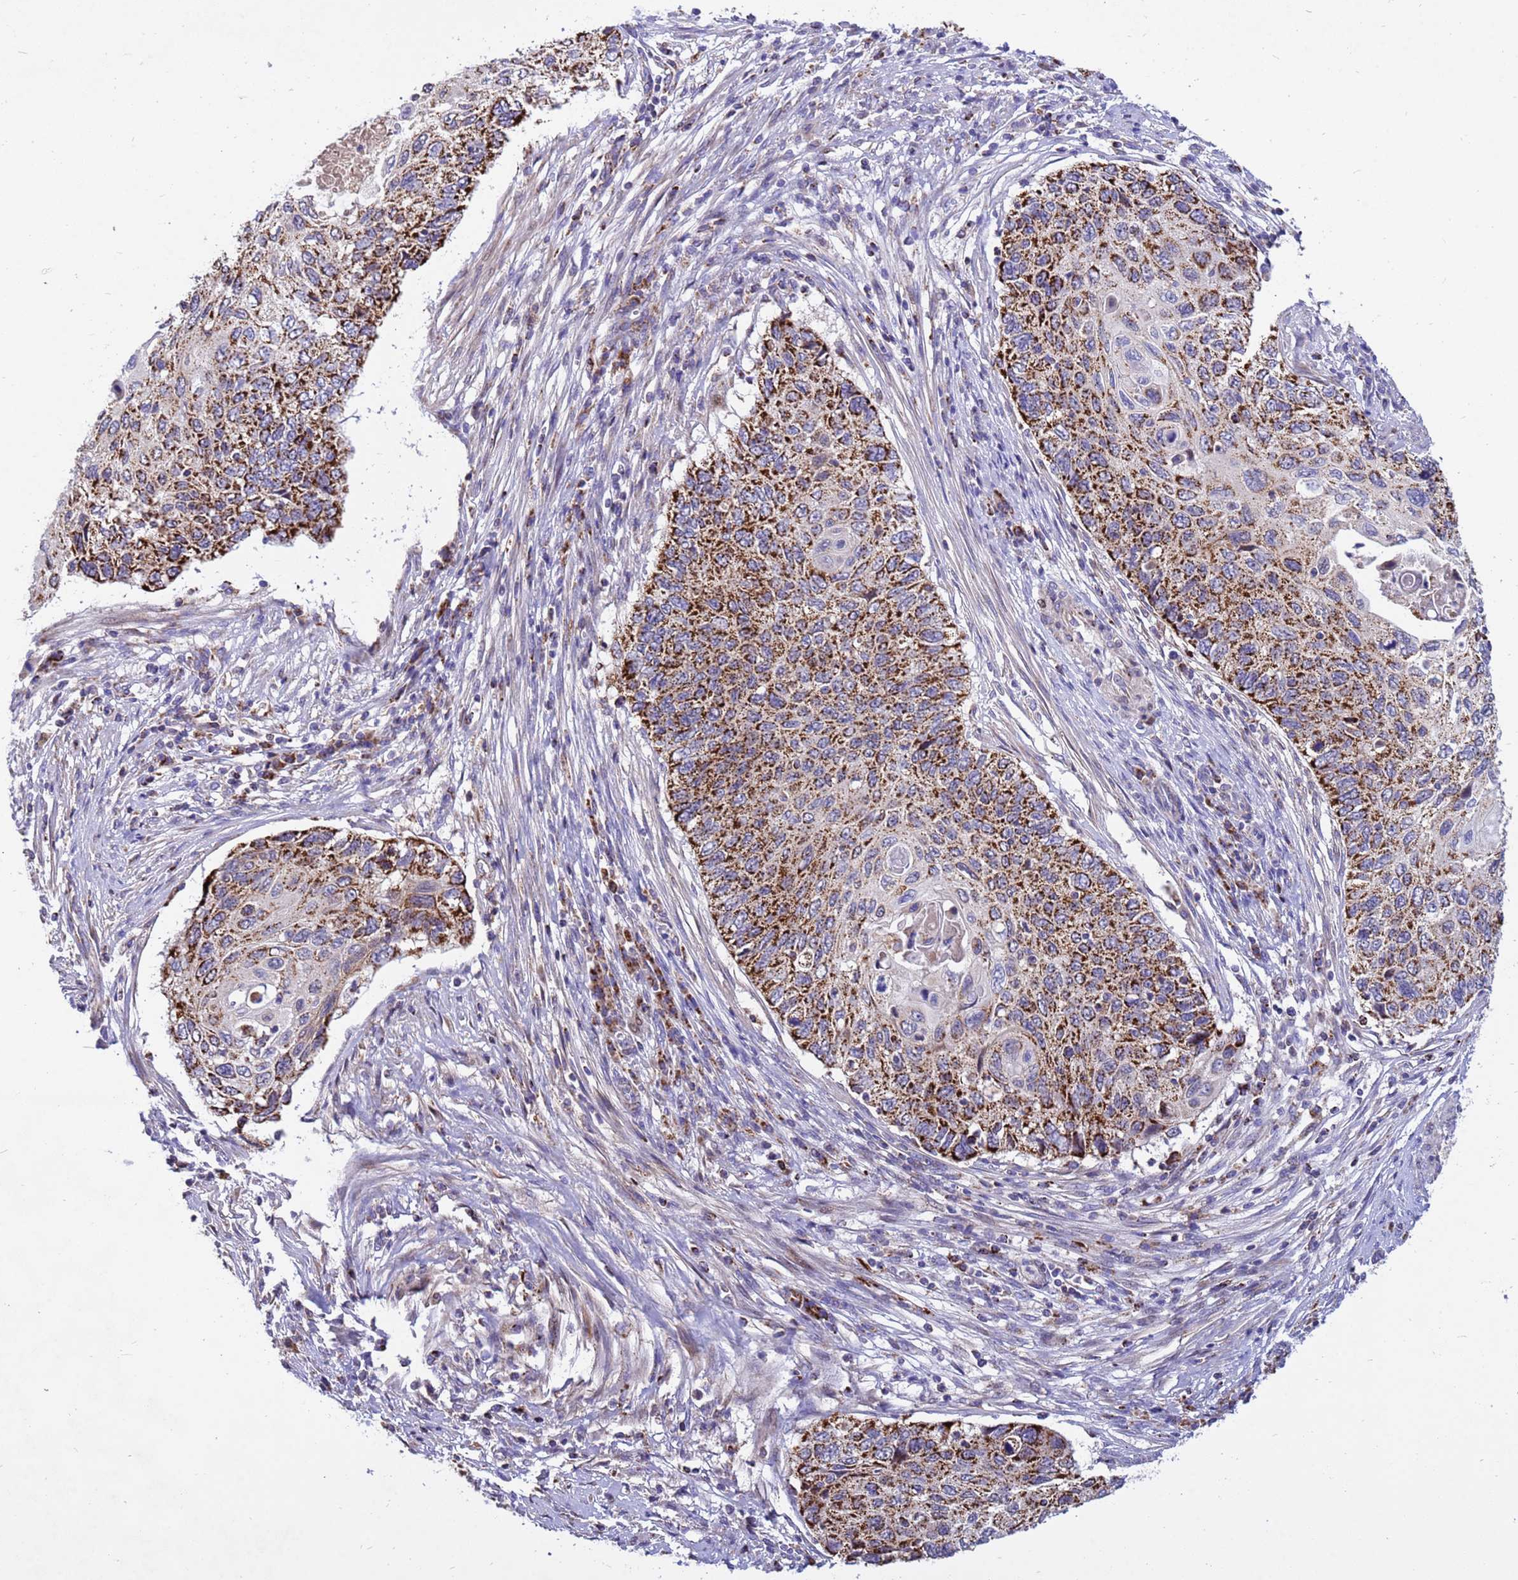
{"staining": {"intensity": "strong", "quantity": ">75%", "location": "cytoplasmic/membranous"}, "tissue": "cervical cancer", "cell_type": "Tumor cells", "image_type": "cancer", "snomed": [{"axis": "morphology", "description": "Squamous cell carcinoma, NOS"}, {"axis": "topography", "description": "Cervix"}], "caption": "Immunohistochemical staining of human cervical cancer (squamous cell carcinoma) reveals strong cytoplasmic/membranous protein staining in approximately >75% of tumor cells.", "gene": "TUBGCP3", "patient": {"sex": "female", "age": 70}}